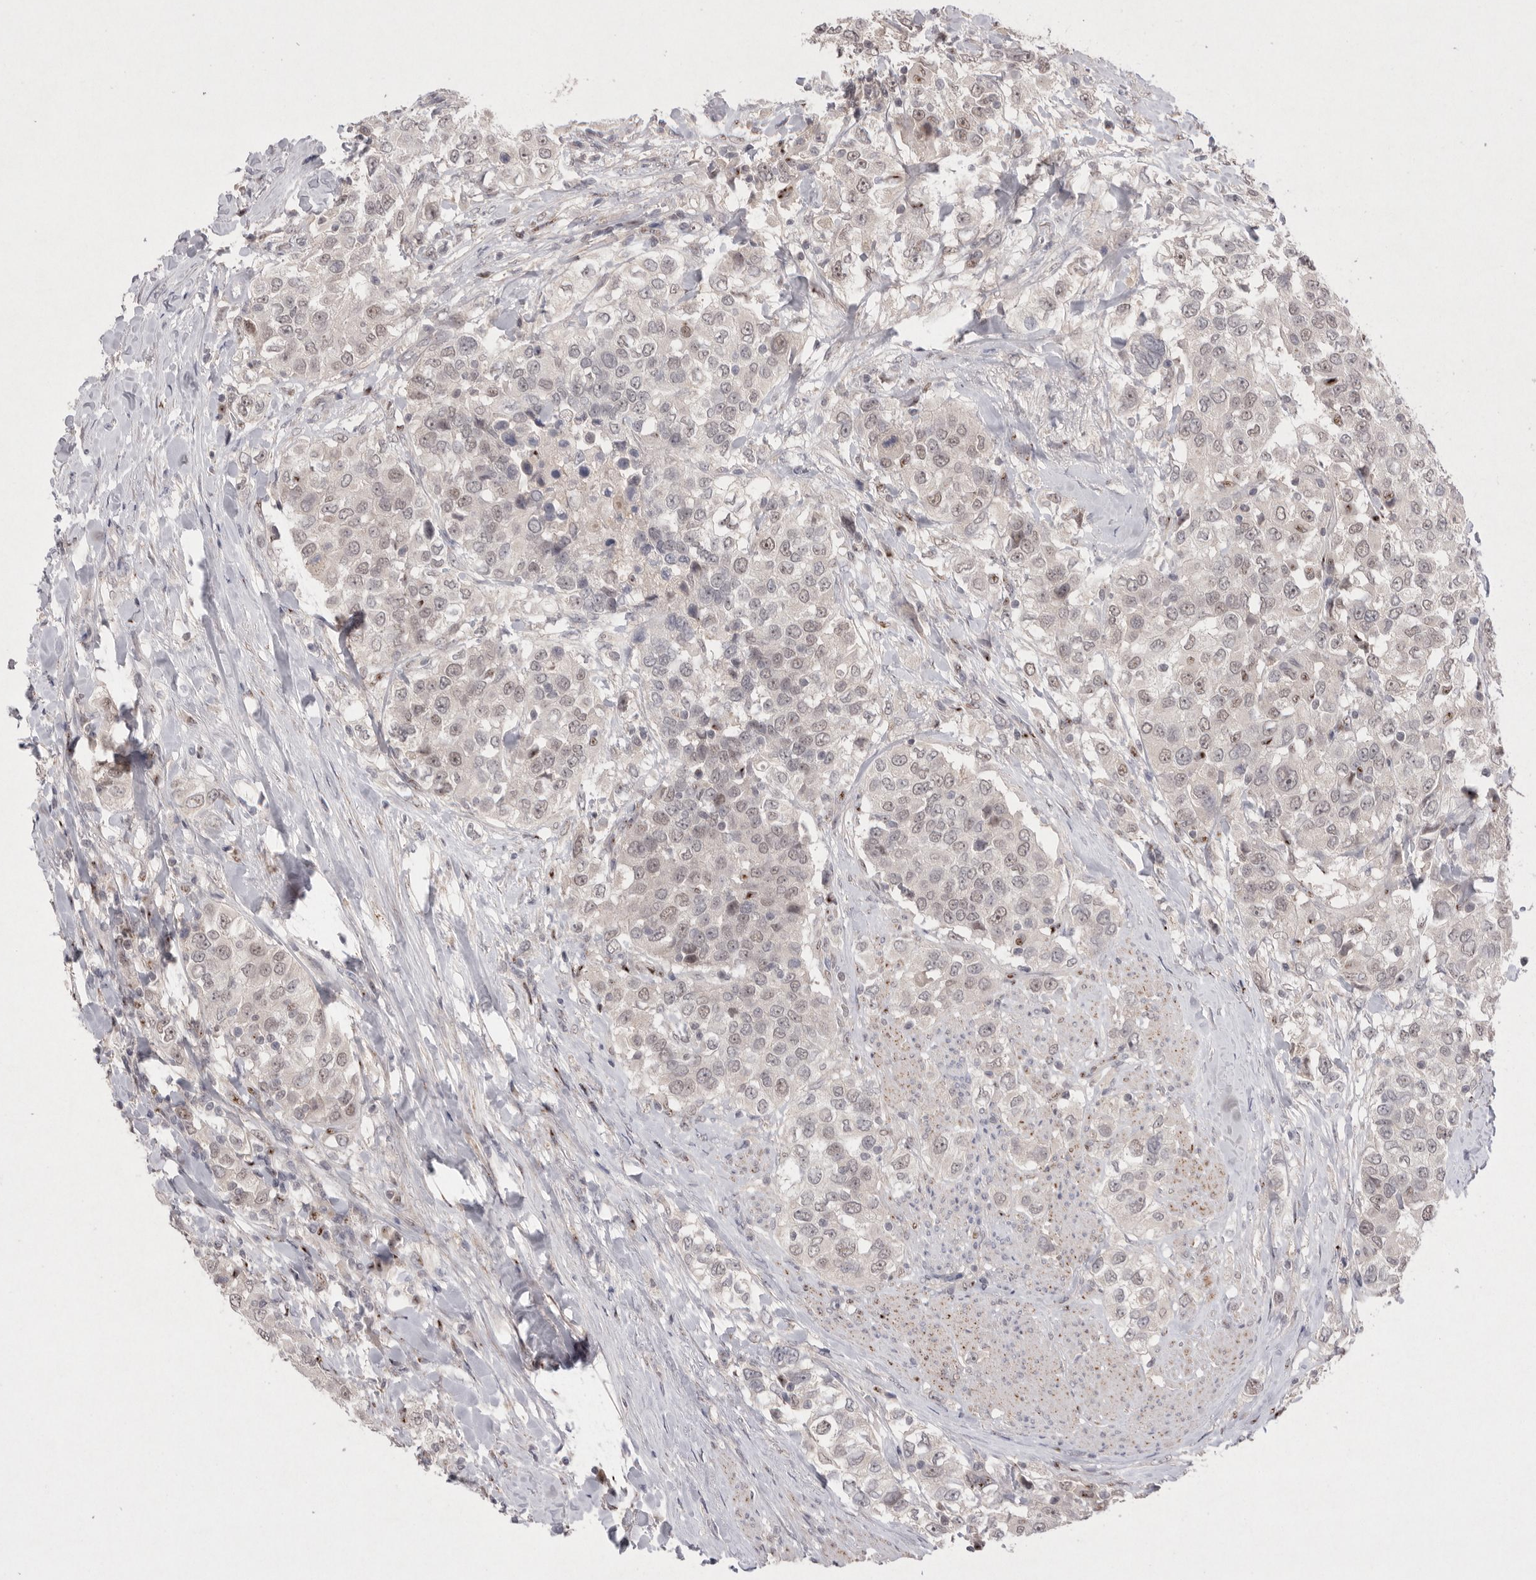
{"staining": {"intensity": "weak", "quantity": "25%-75%", "location": "nuclear"}, "tissue": "urothelial cancer", "cell_type": "Tumor cells", "image_type": "cancer", "snomed": [{"axis": "morphology", "description": "Urothelial carcinoma, High grade"}, {"axis": "topography", "description": "Urinary bladder"}], "caption": "This is an image of IHC staining of high-grade urothelial carcinoma, which shows weak staining in the nuclear of tumor cells.", "gene": "HUS1", "patient": {"sex": "female", "age": 80}}